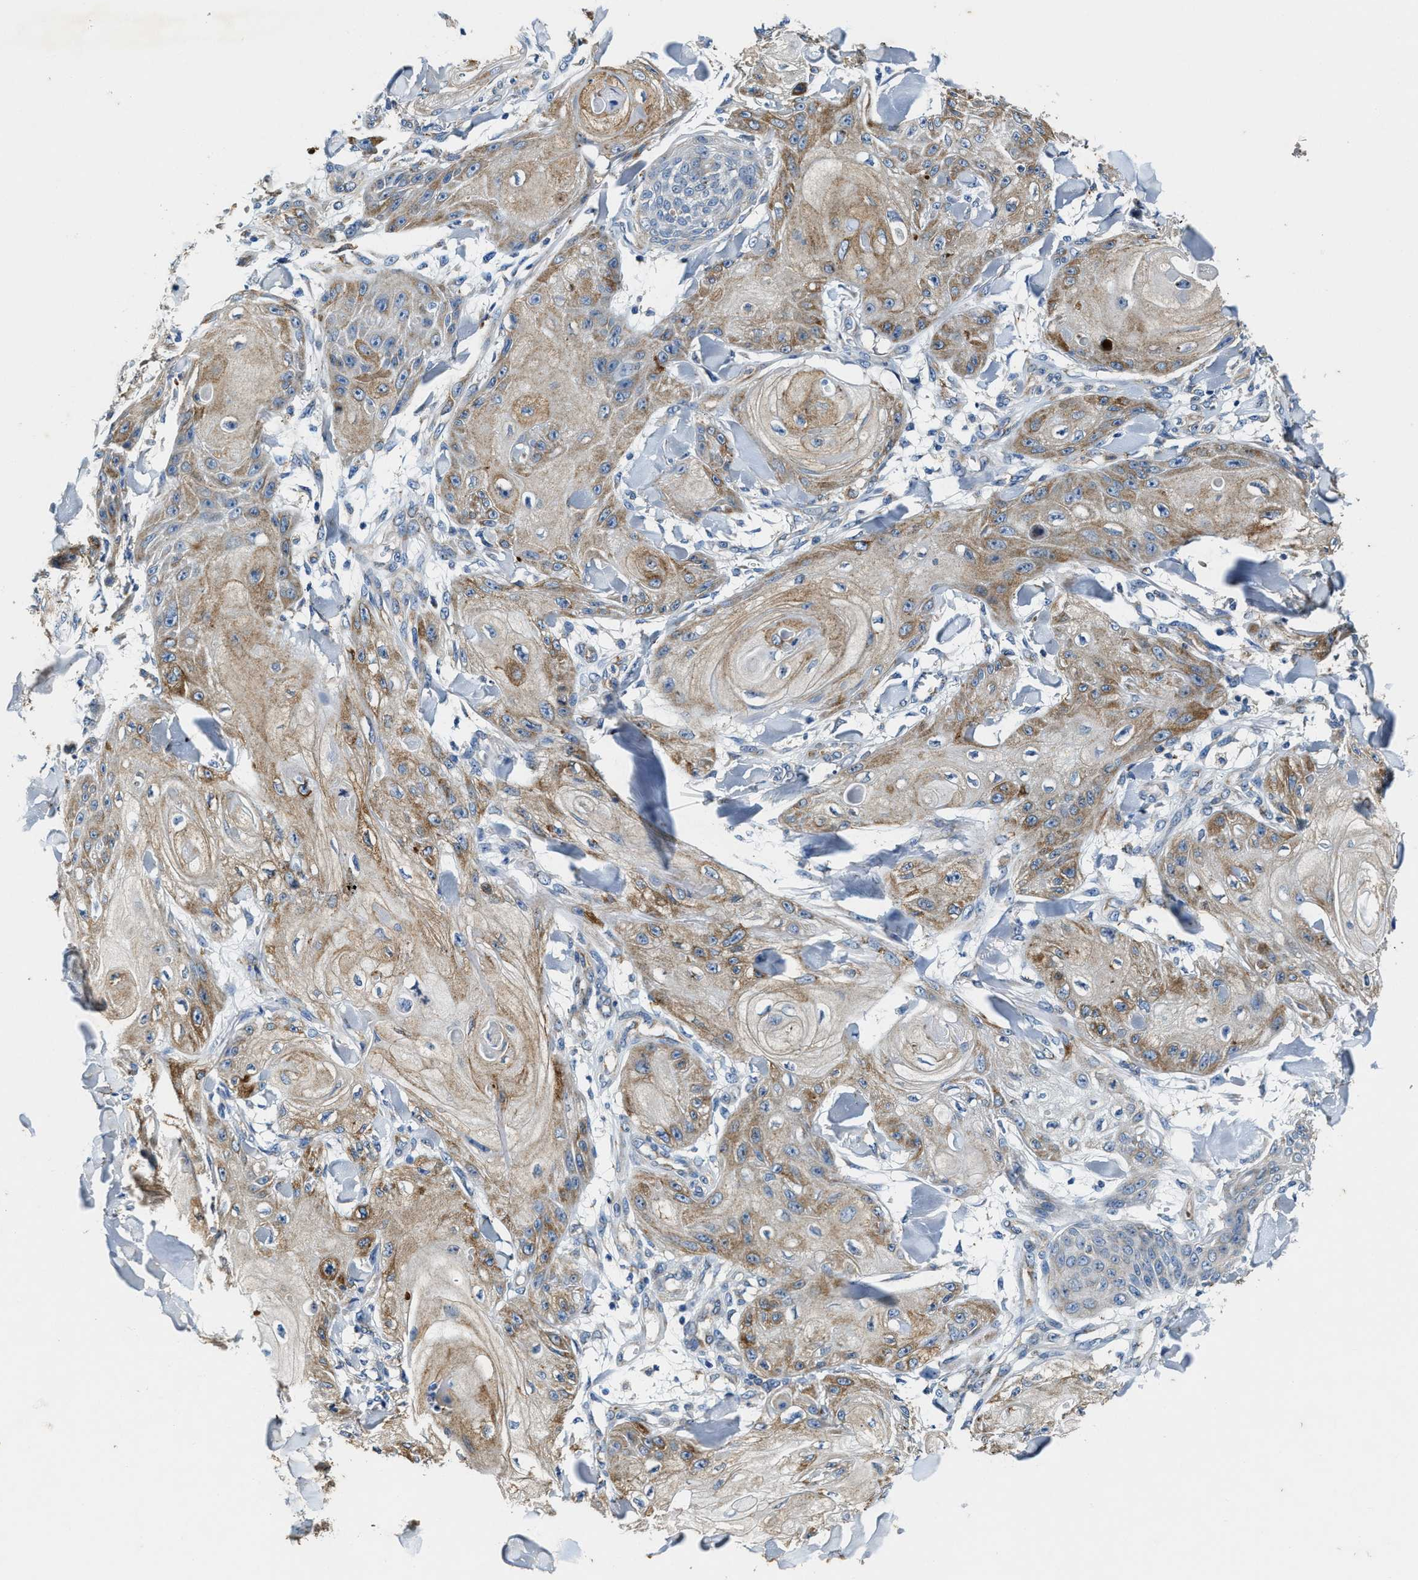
{"staining": {"intensity": "moderate", "quantity": "25%-75%", "location": "cytoplasmic/membranous"}, "tissue": "skin cancer", "cell_type": "Tumor cells", "image_type": "cancer", "snomed": [{"axis": "morphology", "description": "Squamous cell carcinoma, NOS"}, {"axis": "topography", "description": "Skin"}], "caption": "The immunohistochemical stain labels moderate cytoplasmic/membranous expression in tumor cells of skin cancer tissue.", "gene": "SLC25A25", "patient": {"sex": "male", "age": 74}}